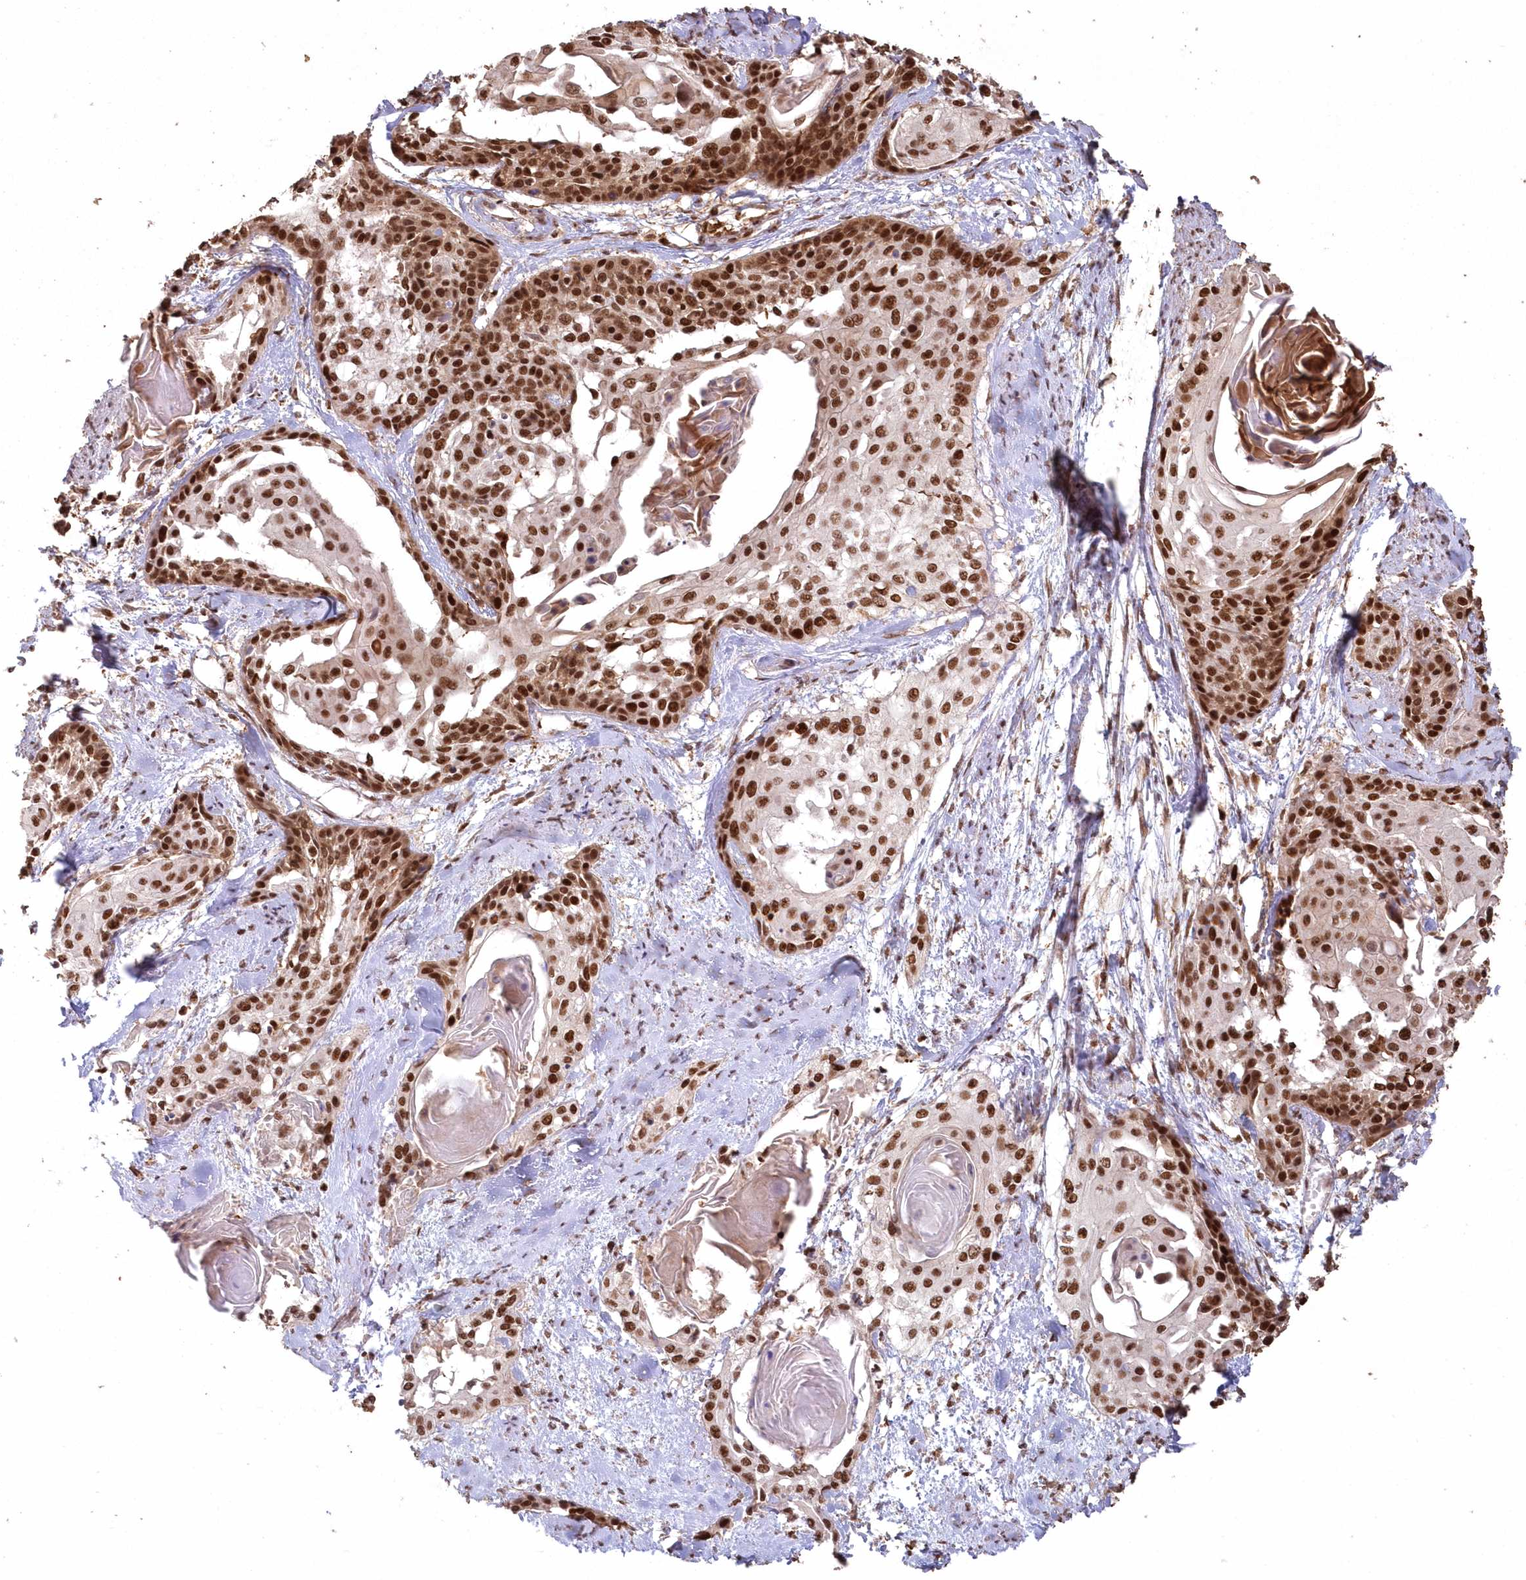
{"staining": {"intensity": "strong", "quantity": ">75%", "location": "nuclear"}, "tissue": "cervical cancer", "cell_type": "Tumor cells", "image_type": "cancer", "snomed": [{"axis": "morphology", "description": "Squamous cell carcinoma, NOS"}, {"axis": "topography", "description": "Cervix"}], "caption": "Protein staining of squamous cell carcinoma (cervical) tissue reveals strong nuclear expression in approximately >75% of tumor cells.", "gene": "PDS5A", "patient": {"sex": "female", "age": 57}}